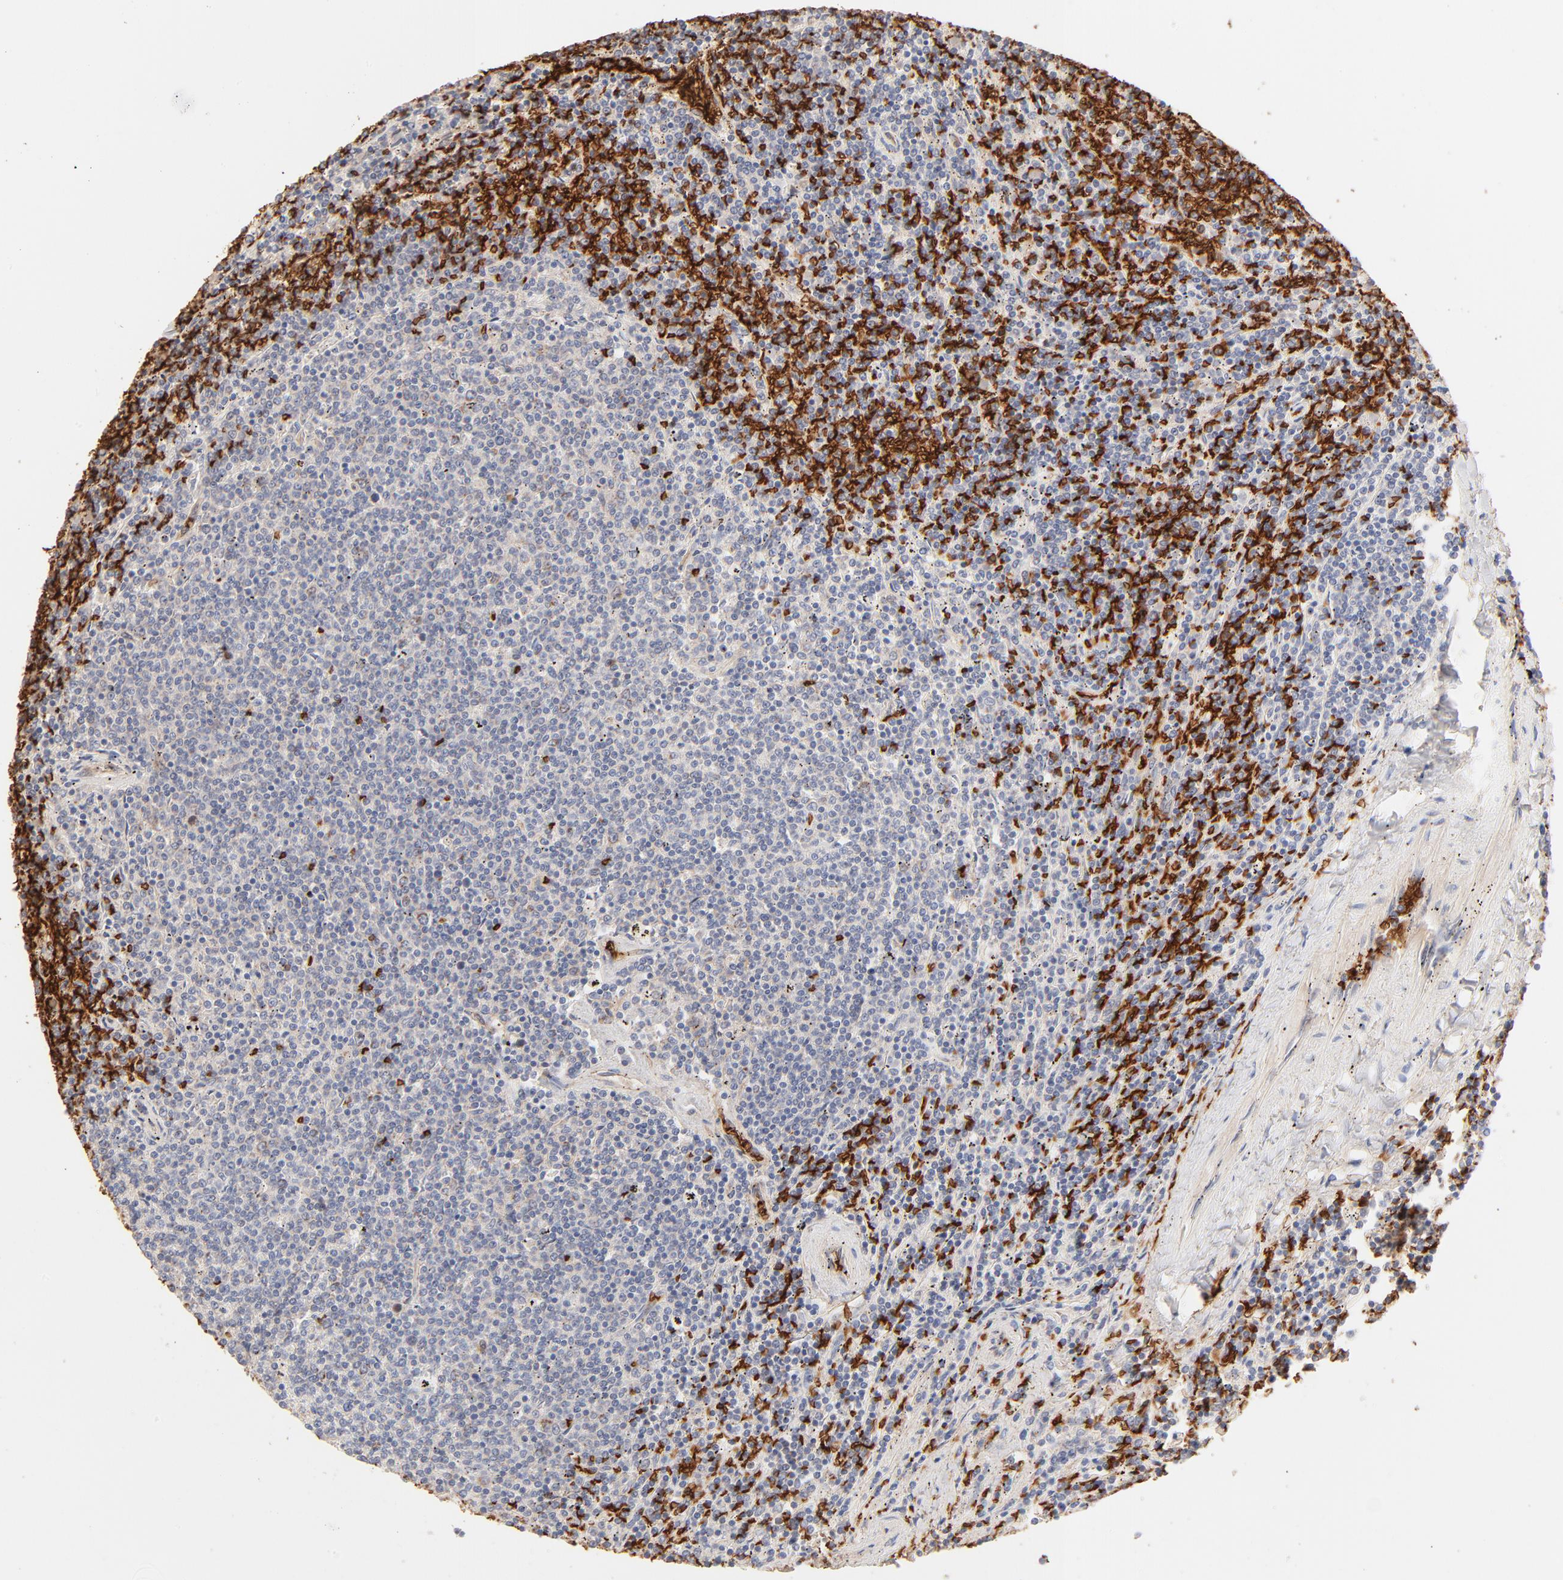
{"staining": {"intensity": "negative", "quantity": "none", "location": "none"}, "tissue": "lymphoma", "cell_type": "Tumor cells", "image_type": "cancer", "snomed": [{"axis": "morphology", "description": "Malignant lymphoma, non-Hodgkin's type, Low grade"}, {"axis": "topography", "description": "Spleen"}], "caption": "IHC of lymphoma displays no staining in tumor cells.", "gene": "SPTB", "patient": {"sex": "female", "age": 50}}